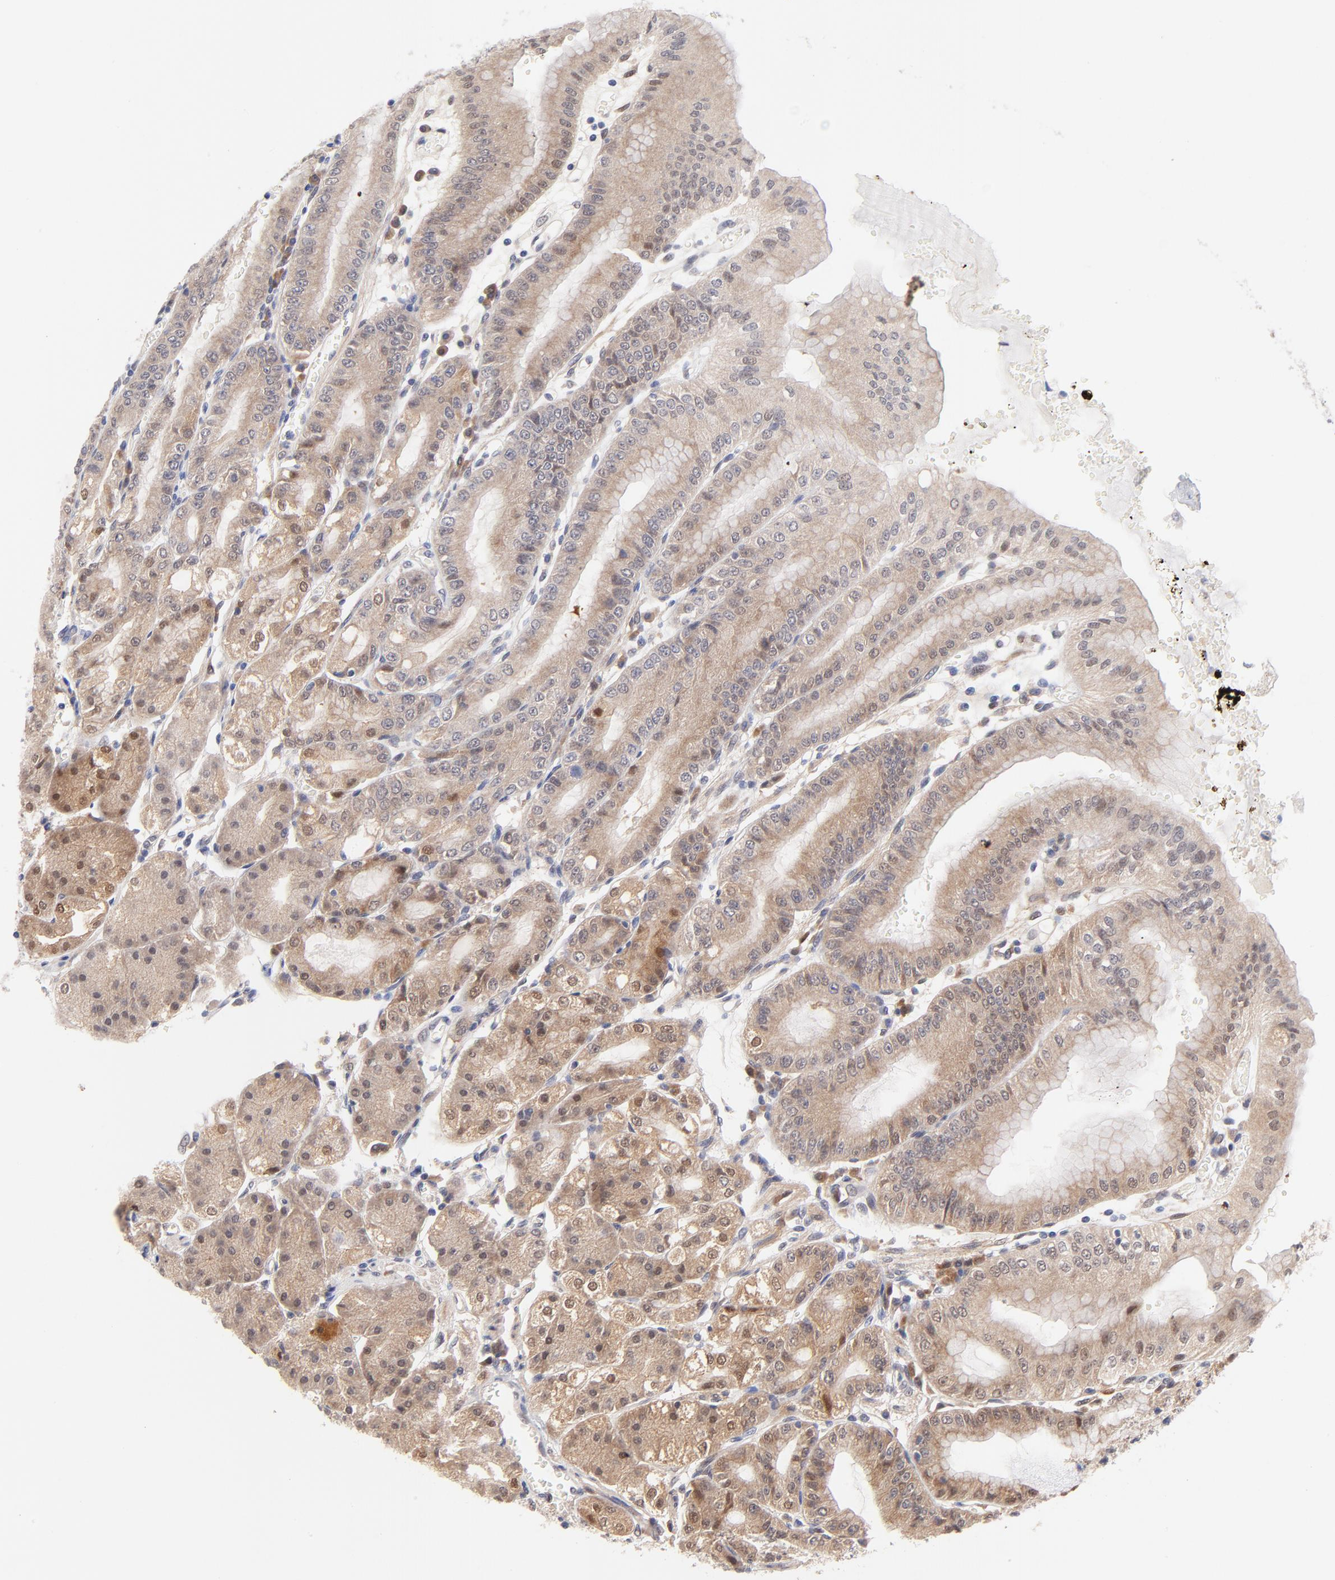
{"staining": {"intensity": "moderate", "quantity": ">75%", "location": "cytoplasmic/membranous"}, "tissue": "stomach", "cell_type": "Glandular cells", "image_type": "normal", "snomed": [{"axis": "morphology", "description": "Normal tissue, NOS"}, {"axis": "topography", "description": "Stomach, lower"}], "caption": "The immunohistochemical stain labels moderate cytoplasmic/membranous positivity in glandular cells of benign stomach. Ihc stains the protein of interest in brown and the nuclei are stained blue.", "gene": "TXNL1", "patient": {"sex": "male", "age": 71}}